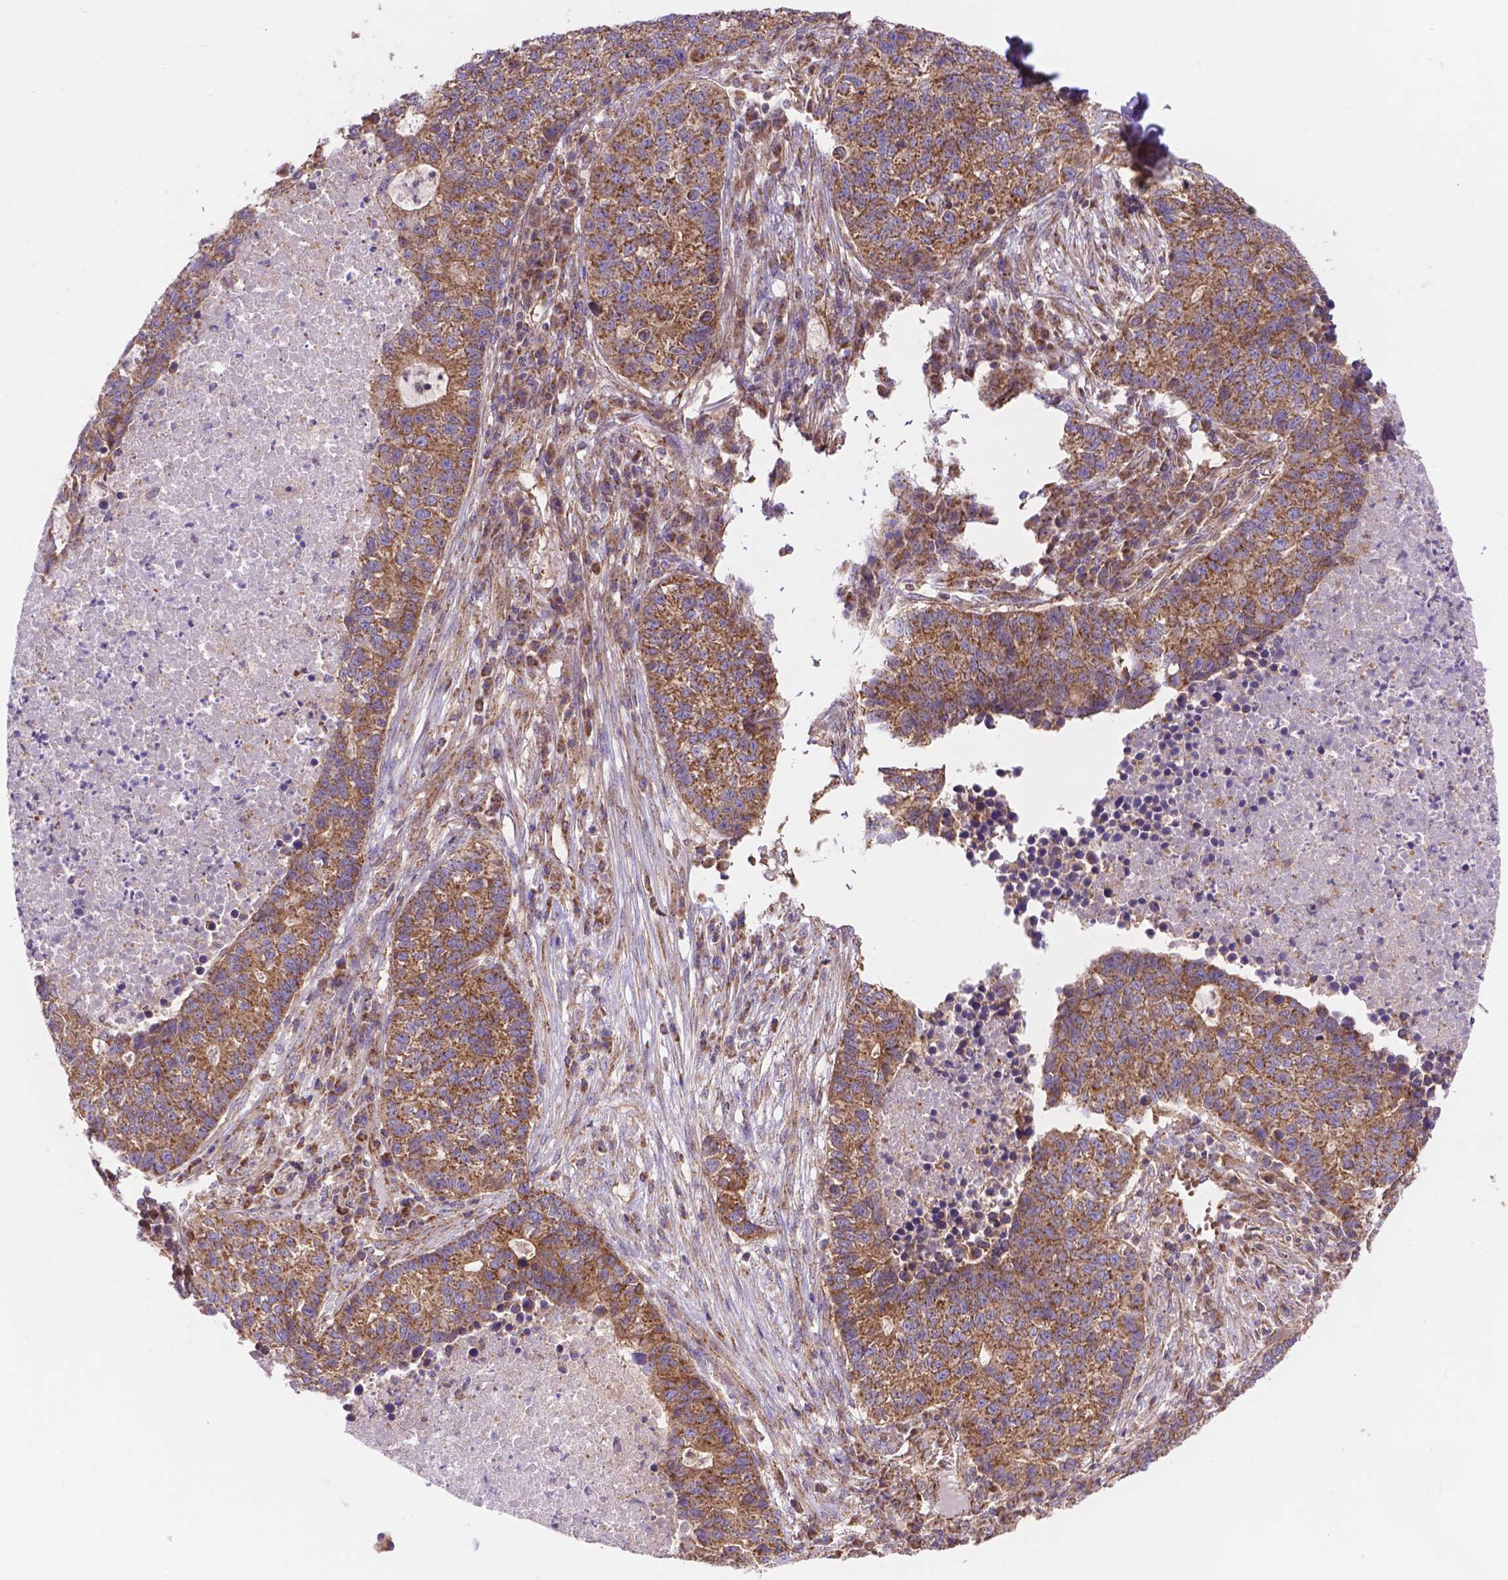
{"staining": {"intensity": "moderate", "quantity": ">75%", "location": "cytoplasmic/membranous"}, "tissue": "lung cancer", "cell_type": "Tumor cells", "image_type": "cancer", "snomed": [{"axis": "morphology", "description": "Adenocarcinoma, NOS"}, {"axis": "topography", "description": "Lung"}], "caption": "An immunohistochemistry (IHC) image of neoplastic tissue is shown. Protein staining in brown highlights moderate cytoplasmic/membranous positivity in lung cancer (adenocarcinoma) within tumor cells.", "gene": "AK3", "patient": {"sex": "male", "age": 57}}